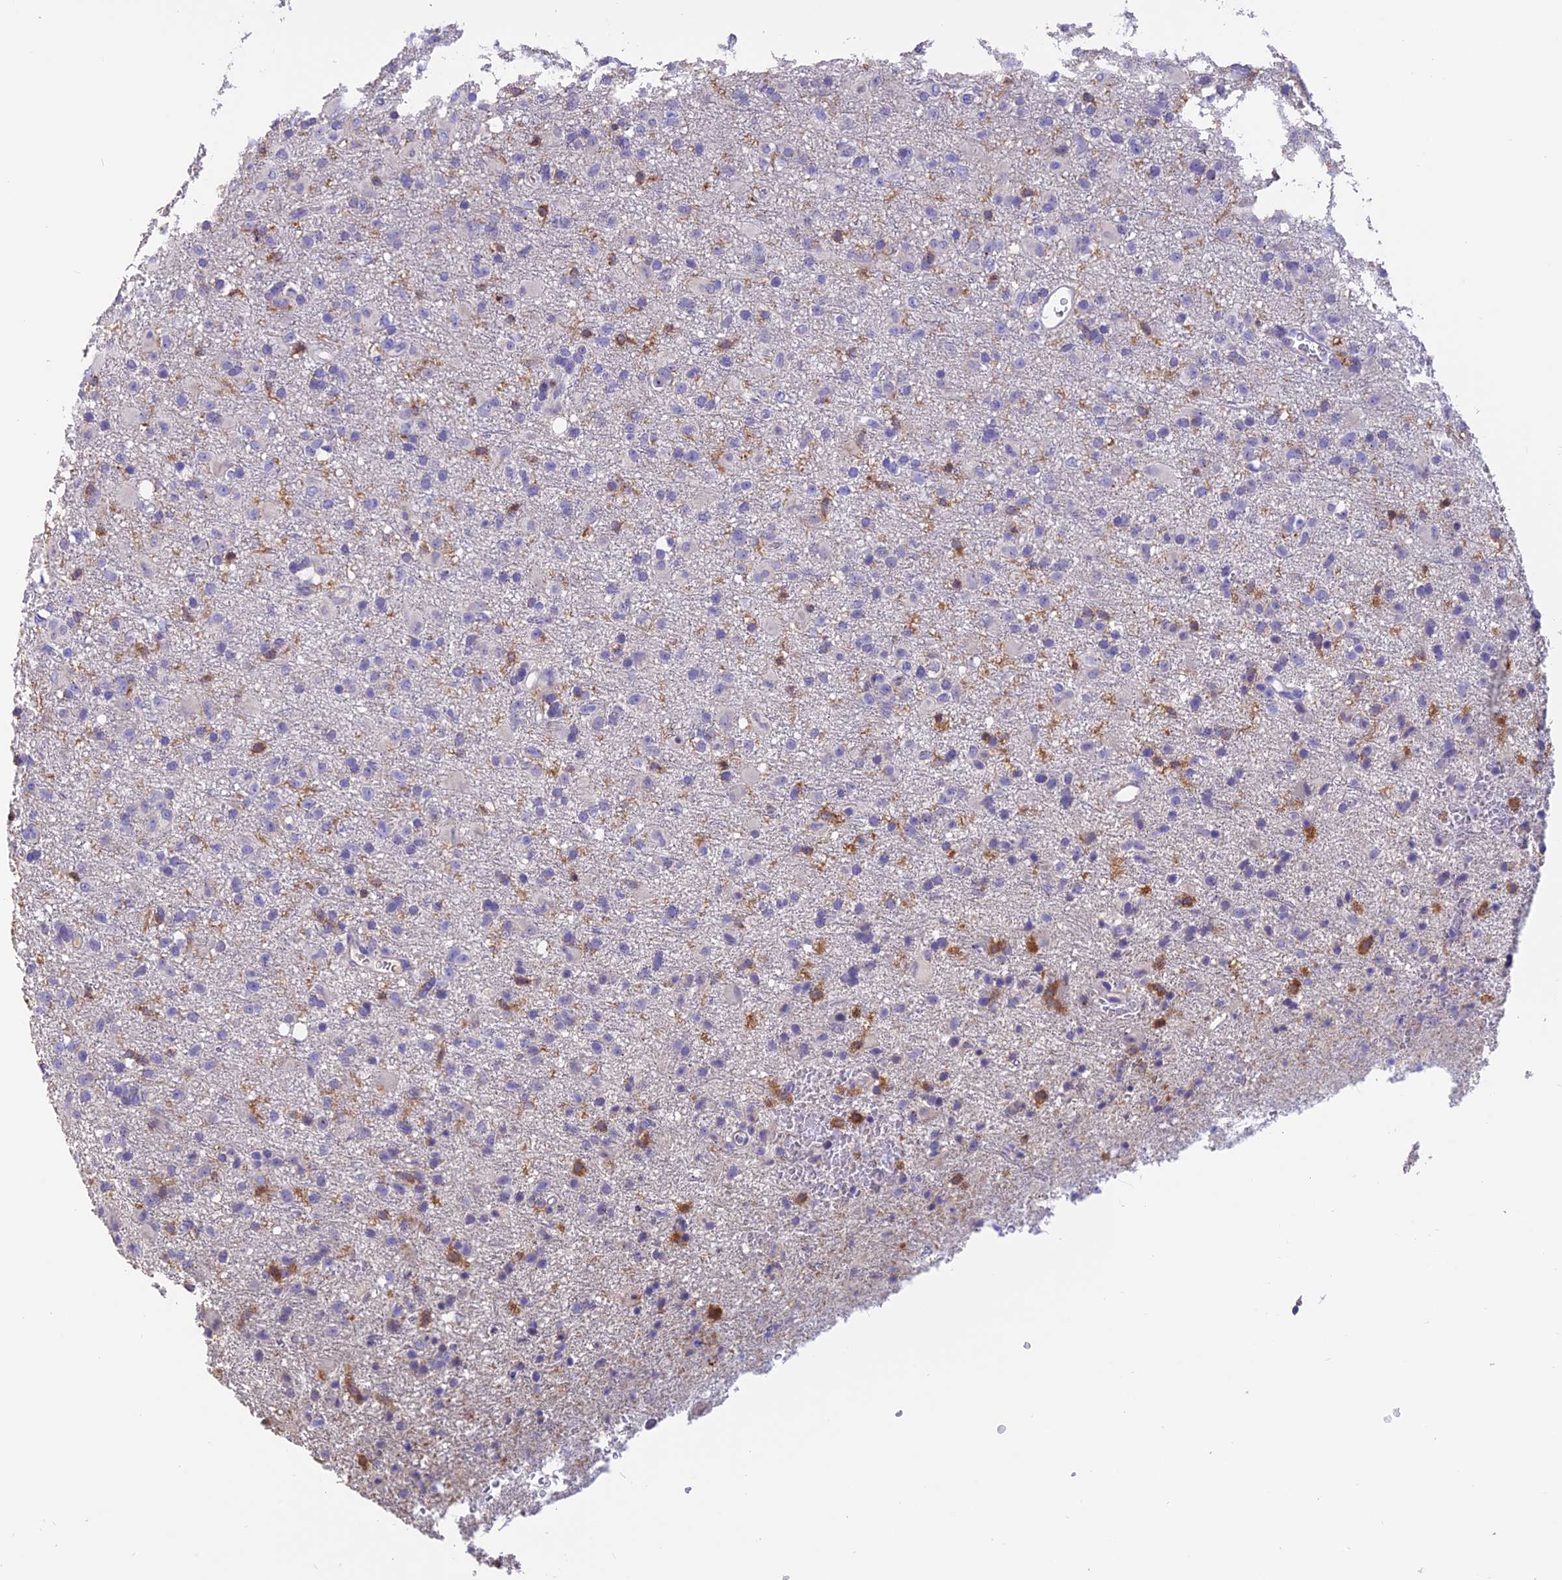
{"staining": {"intensity": "negative", "quantity": "none", "location": "none"}, "tissue": "glioma", "cell_type": "Tumor cells", "image_type": "cancer", "snomed": [{"axis": "morphology", "description": "Glioma, malignant, Low grade"}, {"axis": "topography", "description": "Brain"}], "caption": "Immunohistochemistry micrograph of human malignant glioma (low-grade) stained for a protein (brown), which shows no positivity in tumor cells. (IHC, brightfield microscopy, high magnification).", "gene": "LPXN", "patient": {"sex": "male", "age": 65}}